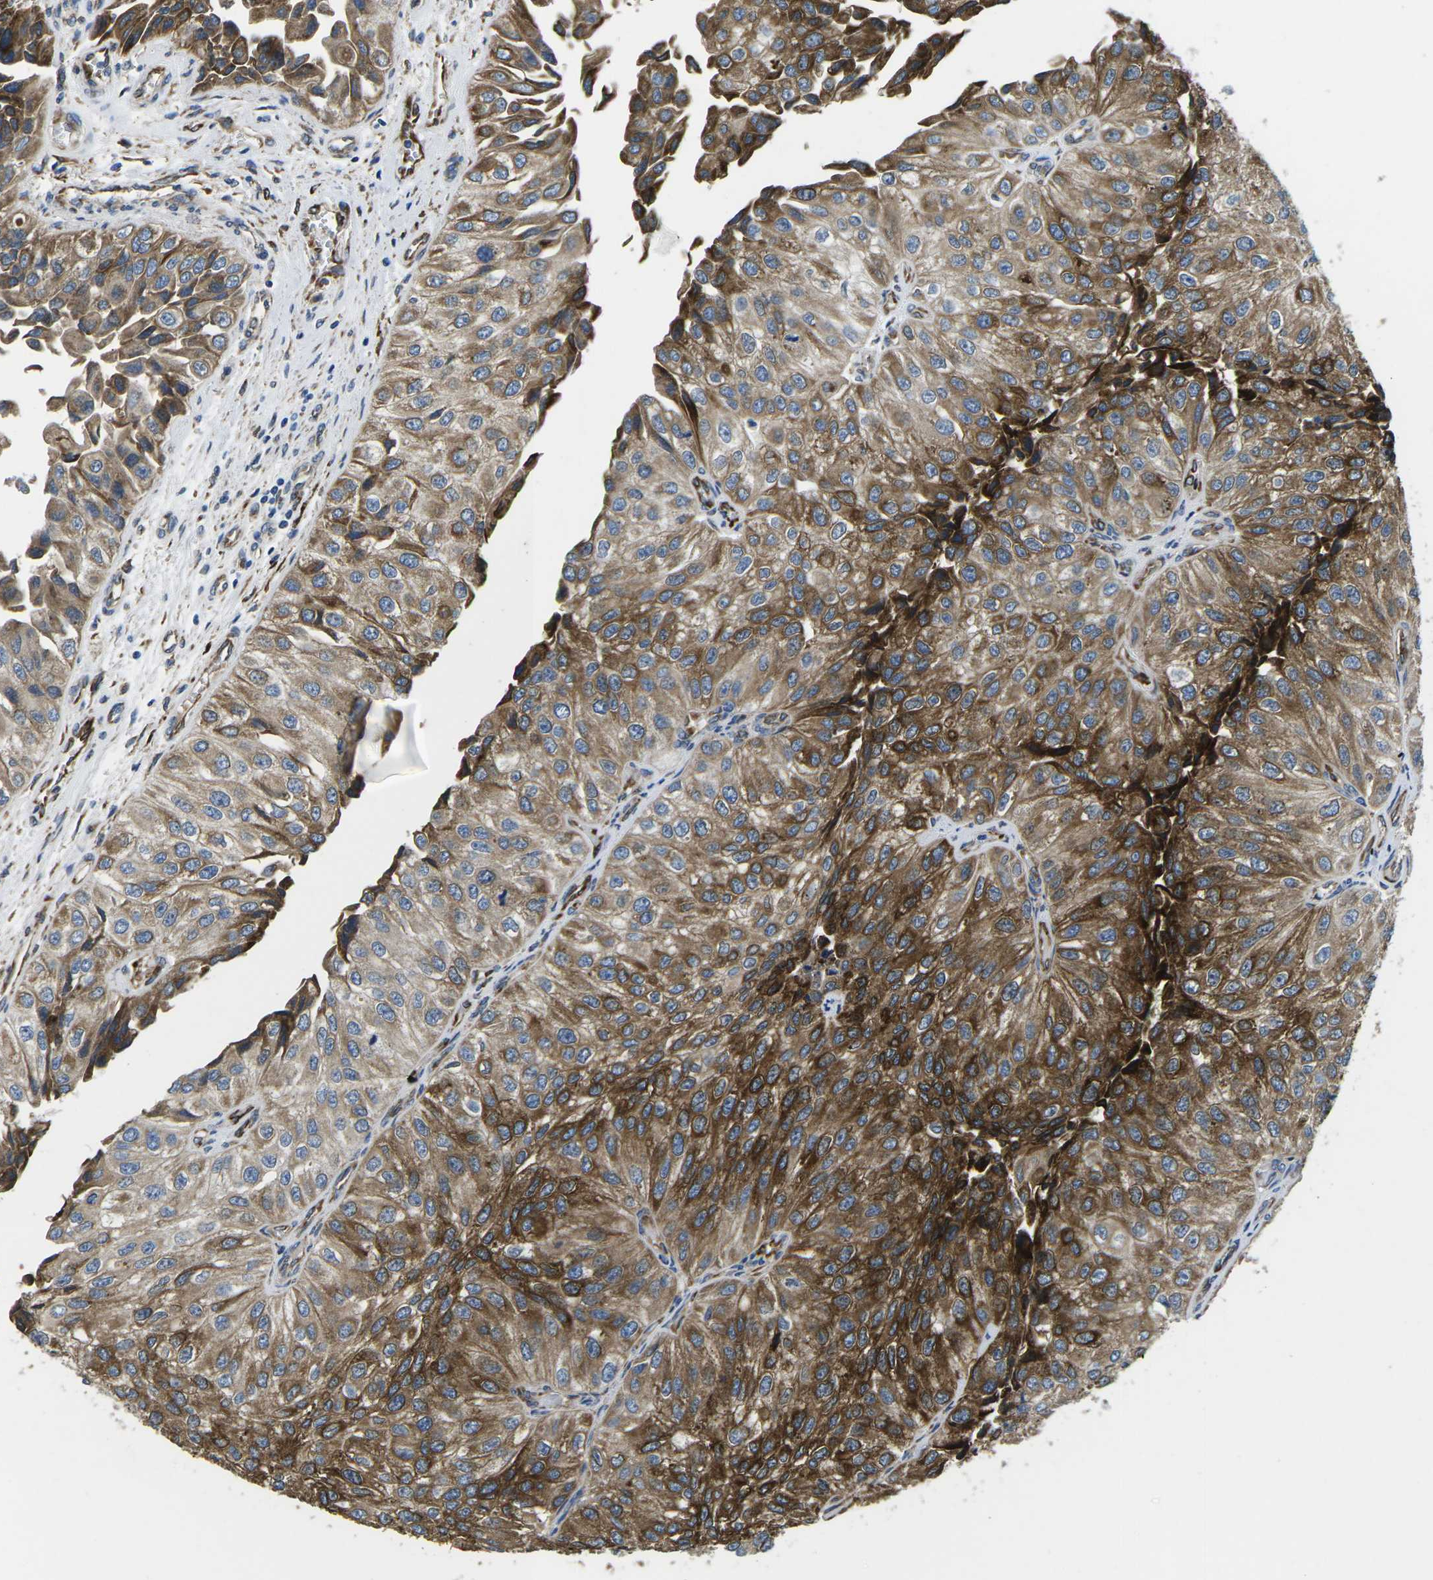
{"staining": {"intensity": "strong", "quantity": ">75%", "location": "cytoplasmic/membranous"}, "tissue": "urothelial cancer", "cell_type": "Tumor cells", "image_type": "cancer", "snomed": [{"axis": "morphology", "description": "Urothelial carcinoma, High grade"}, {"axis": "topography", "description": "Kidney"}, {"axis": "topography", "description": "Urinary bladder"}], "caption": "Urothelial carcinoma (high-grade) stained with a brown dye displays strong cytoplasmic/membranous positive positivity in about >75% of tumor cells.", "gene": "PDZD8", "patient": {"sex": "male", "age": 77}}